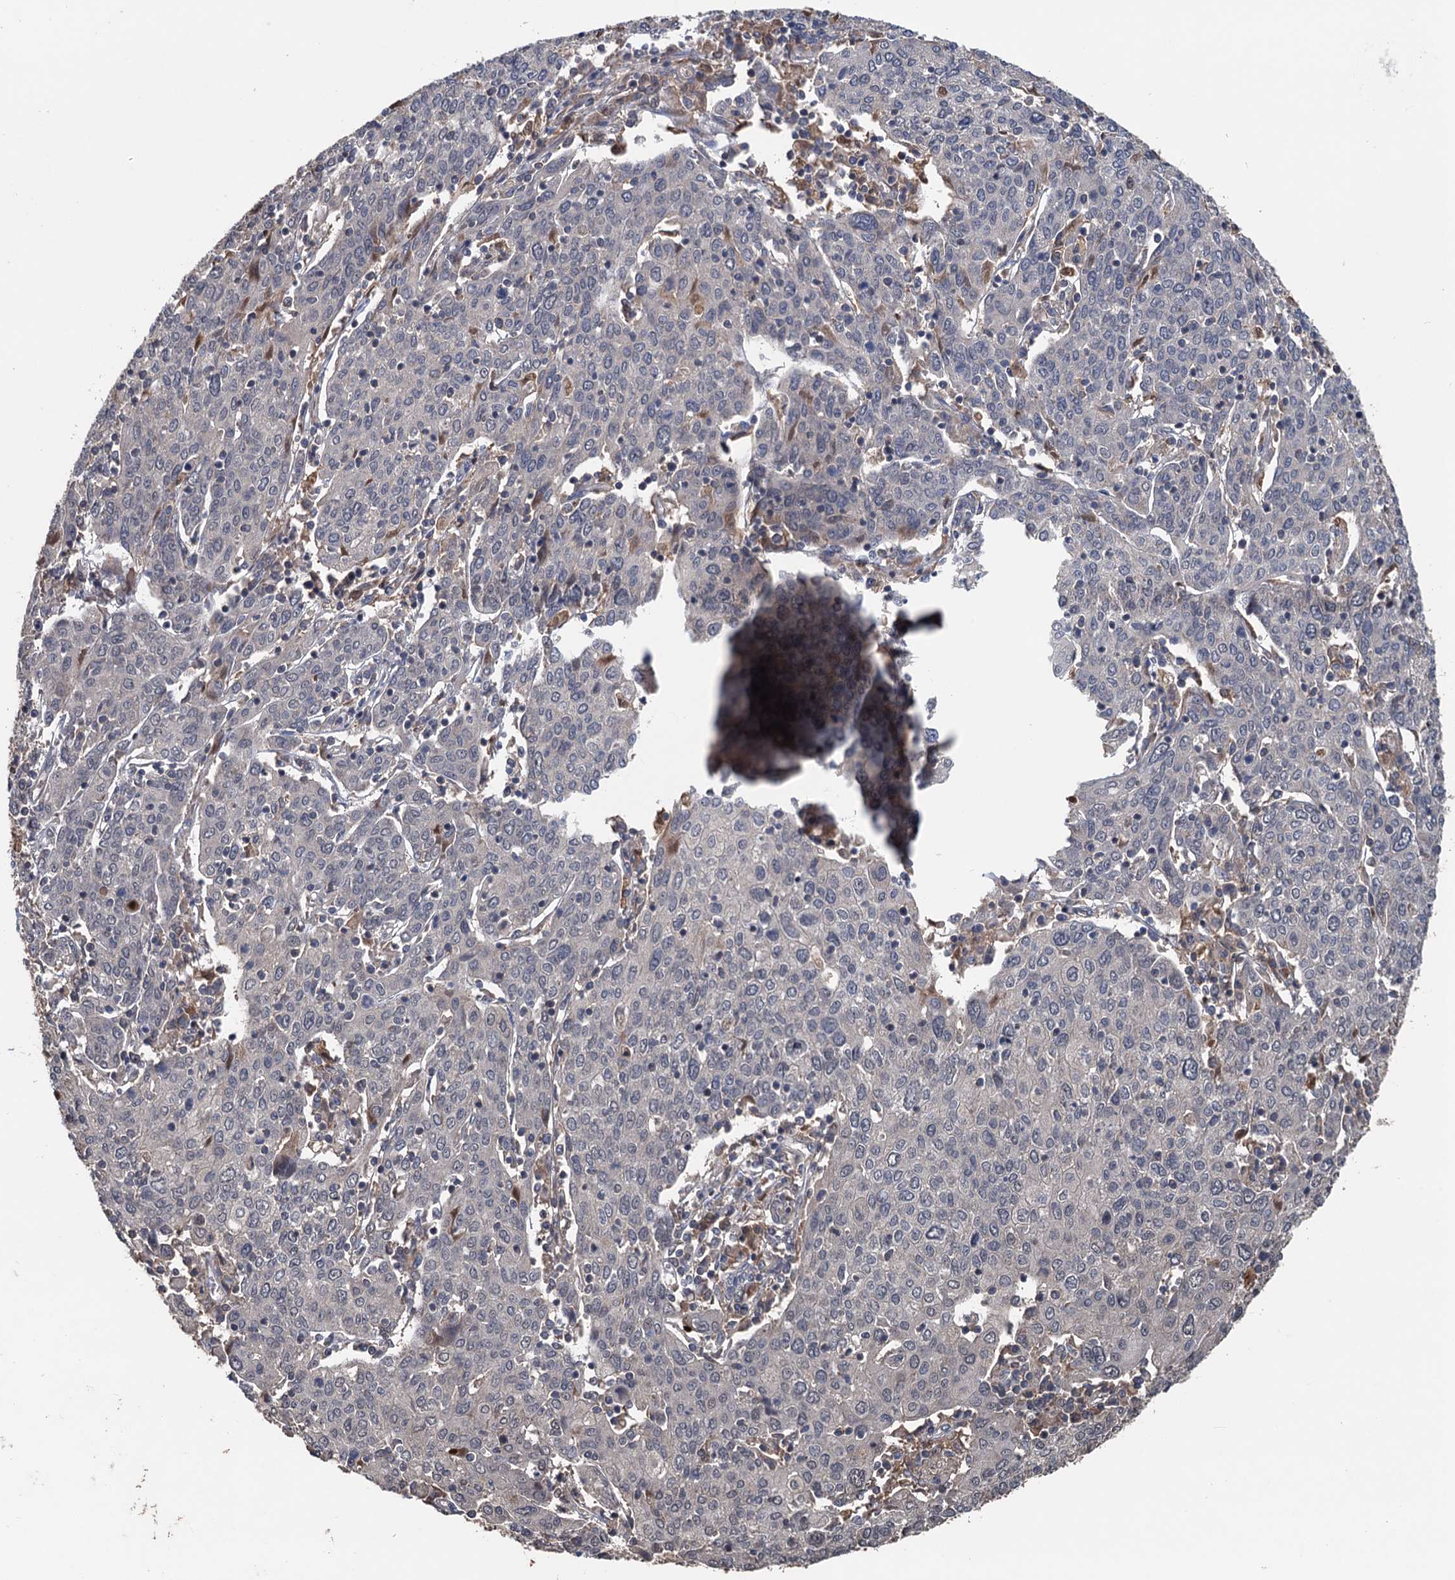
{"staining": {"intensity": "weak", "quantity": "<25%", "location": "nuclear"}, "tissue": "cervical cancer", "cell_type": "Tumor cells", "image_type": "cancer", "snomed": [{"axis": "morphology", "description": "Squamous cell carcinoma, NOS"}, {"axis": "topography", "description": "Cervix"}], "caption": "A histopathology image of cervical squamous cell carcinoma stained for a protein shows no brown staining in tumor cells.", "gene": "ZNF438", "patient": {"sex": "female", "age": 67}}